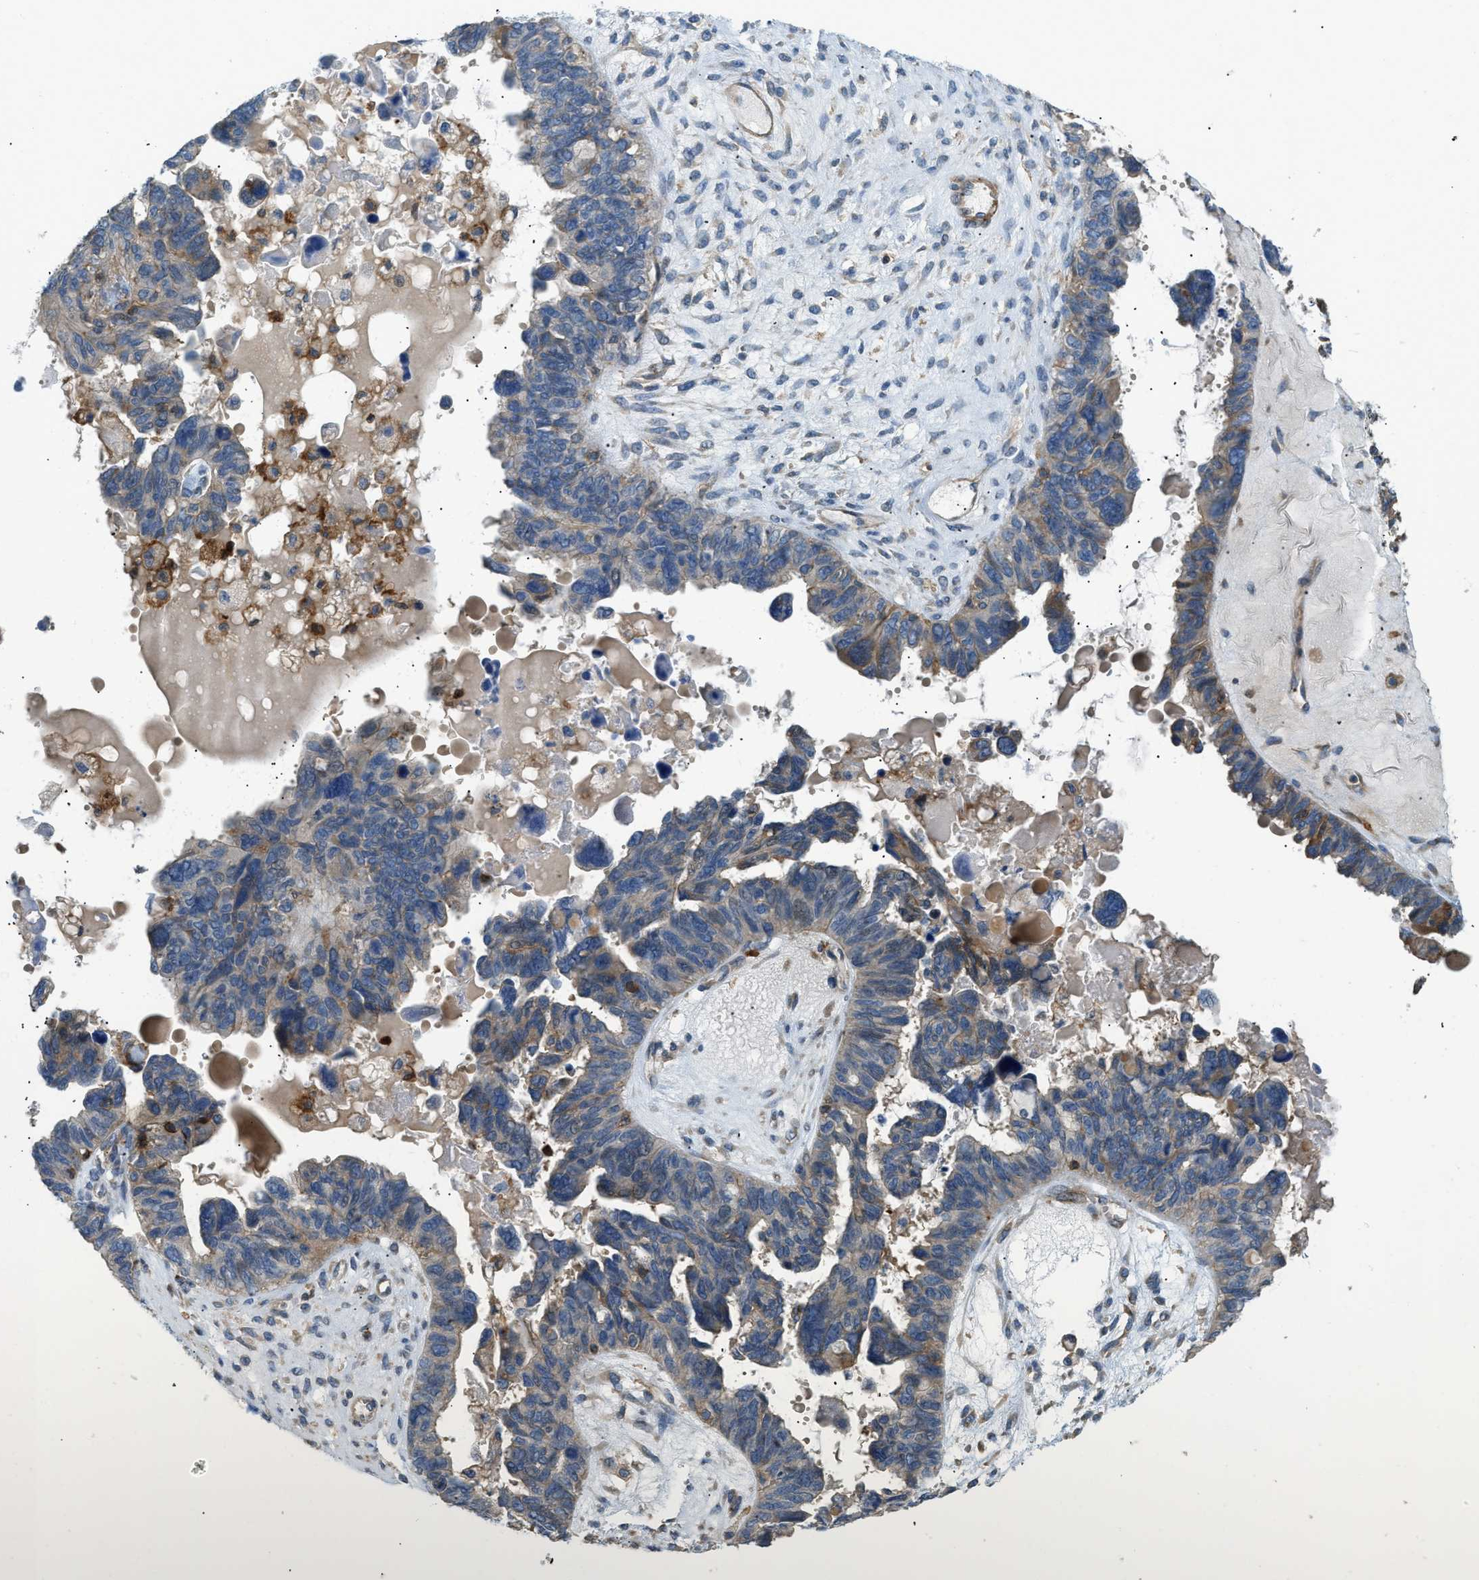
{"staining": {"intensity": "moderate", "quantity": "<25%", "location": "cytoplasmic/membranous"}, "tissue": "ovarian cancer", "cell_type": "Tumor cells", "image_type": "cancer", "snomed": [{"axis": "morphology", "description": "Cystadenocarcinoma, serous, NOS"}, {"axis": "topography", "description": "Ovary"}], "caption": "Moderate cytoplasmic/membranous protein expression is appreciated in approximately <25% of tumor cells in serous cystadenocarcinoma (ovarian). (DAB (3,3'-diaminobenzidine) = brown stain, brightfield microscopy at high magnification).", "gene": "BTN3A2", "patient": {"sex": "female", "age": 79}}